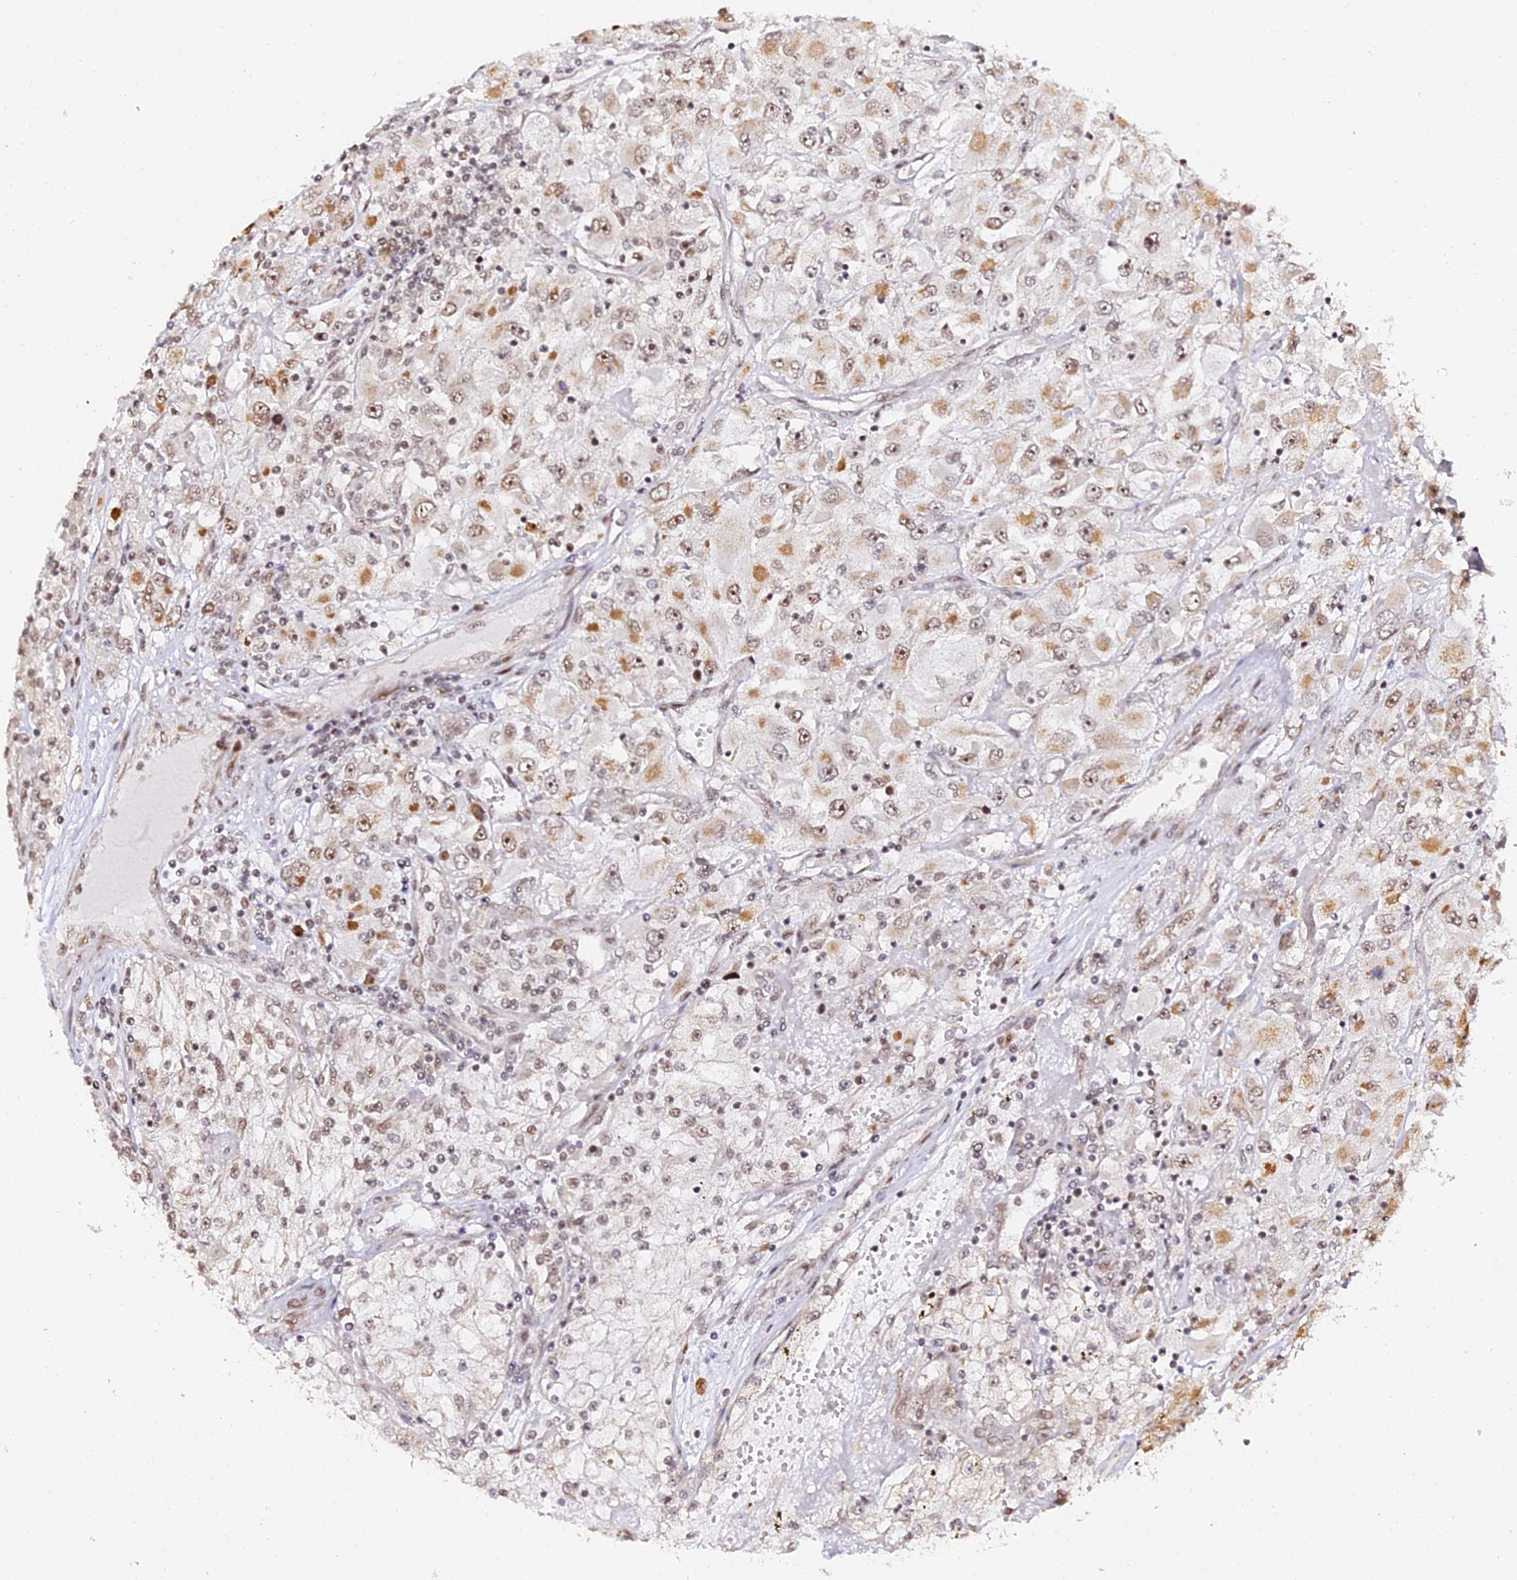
{"staining": {"intensity": "moderate", "quantity": "25%-75%", "location": "cytoplasmic/membranous,nuclear"}, "tissue": "renal cancer", "cell_type": "Tumor cells", "image_type": "cancer", "snomed": [{"axis": "morphology", "description": "Adenocarcinoma, NOS"}, {"axis": "topography", "description": "Kidney"}], "caption": "A medium amount of moderate cytoplasmic/membranous and nuclear expression is identified in about 25%-75% of tumor cells in adenocarcinoma (renal) tissue. (Brightfield microscopy of DAB IHC at high magnification).", "gene": "MCRS1", "patient": {"sex": "female", "age": 52}}